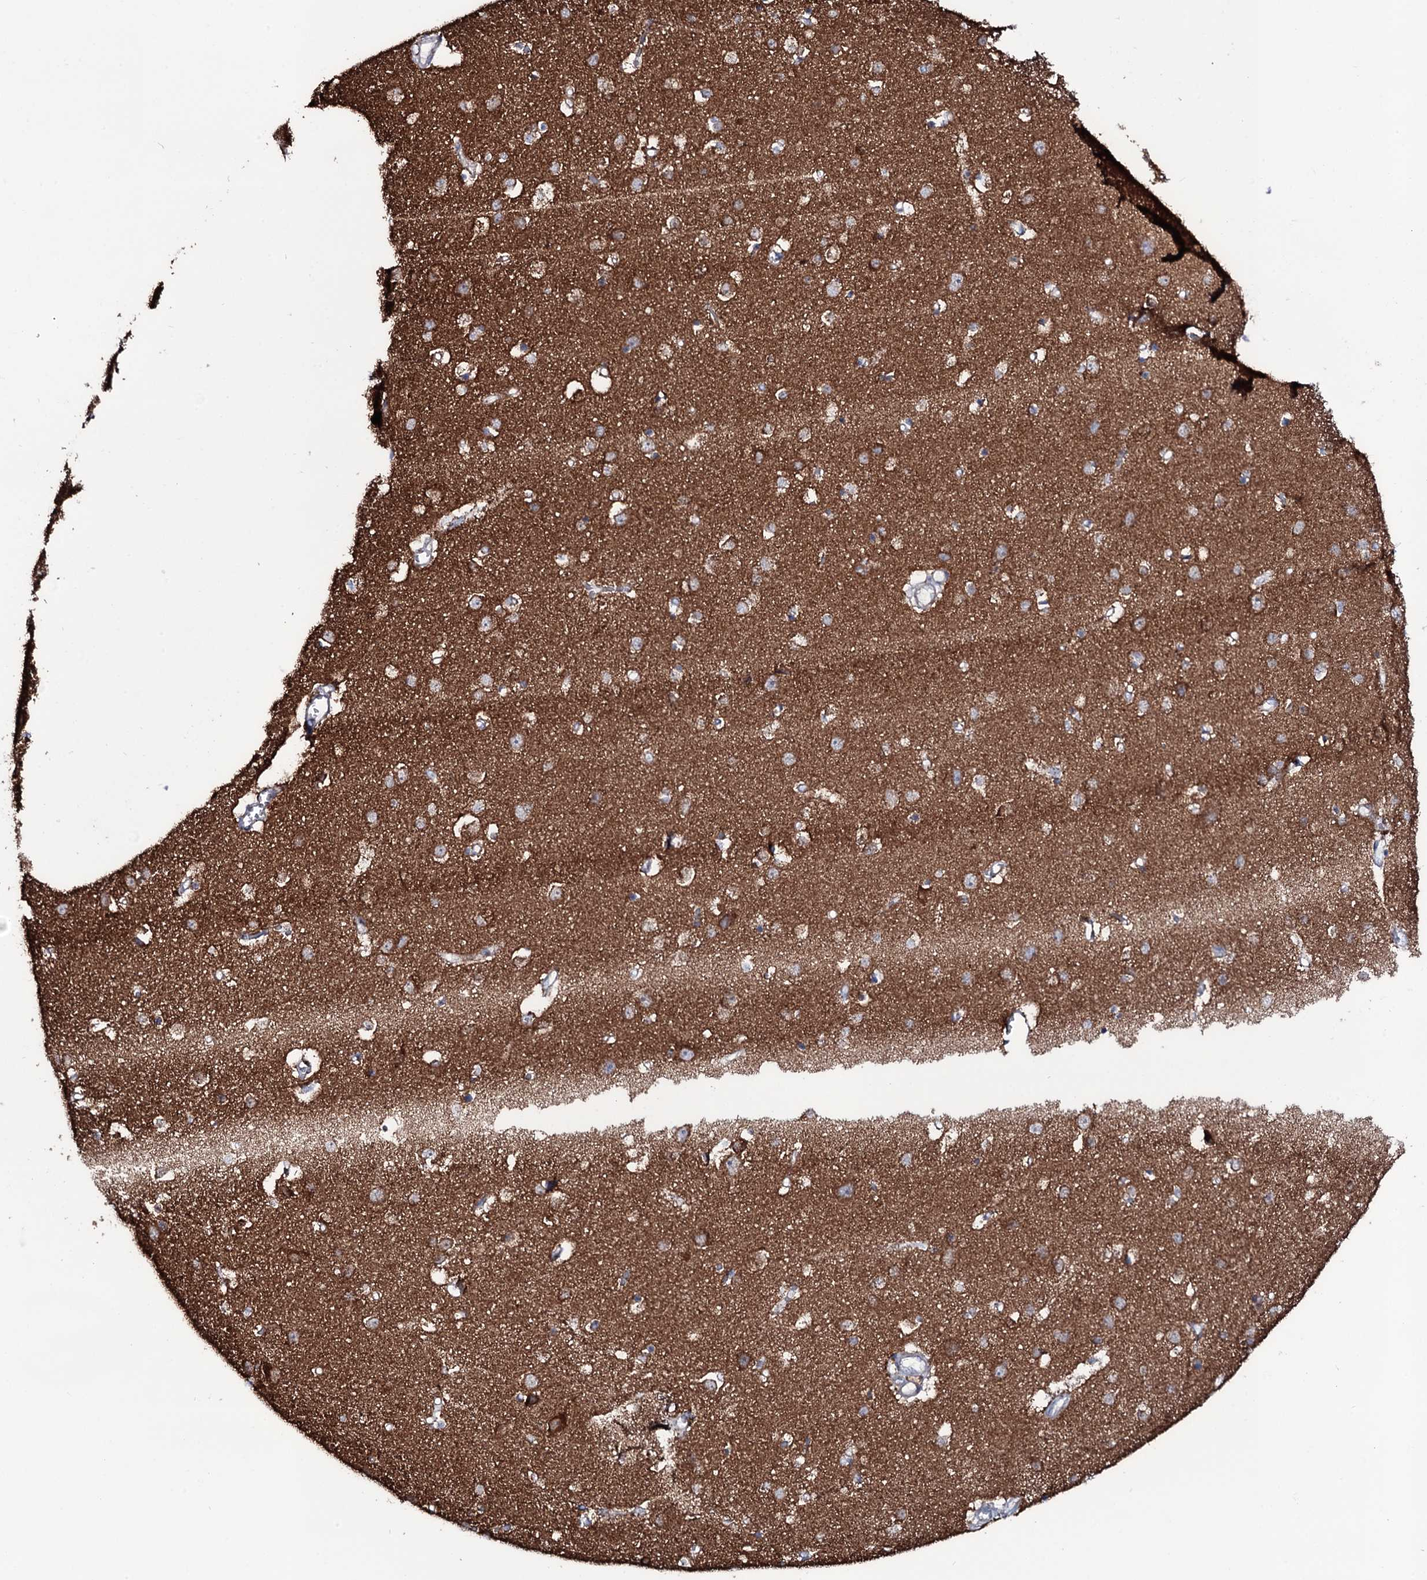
{"staining": {"intensity": "negative", "quantity": "none", "location": "none"}, "tissue": "cerebral cortex", "cell_type": "Endothelial cells", "image_type": "normal", "snomed": [{"axis": "morphology", "description": "Normal tissue, NOS"}, {"axis": "topography", "description": "Cerebral cortex"}], "caption": "Endothelial cells are negative for protein expression in normal human cerebral cortex. Nuclei are stained in blue.", "gene": "MRPS35", "patient": {"sex": "female", "age": 64}}